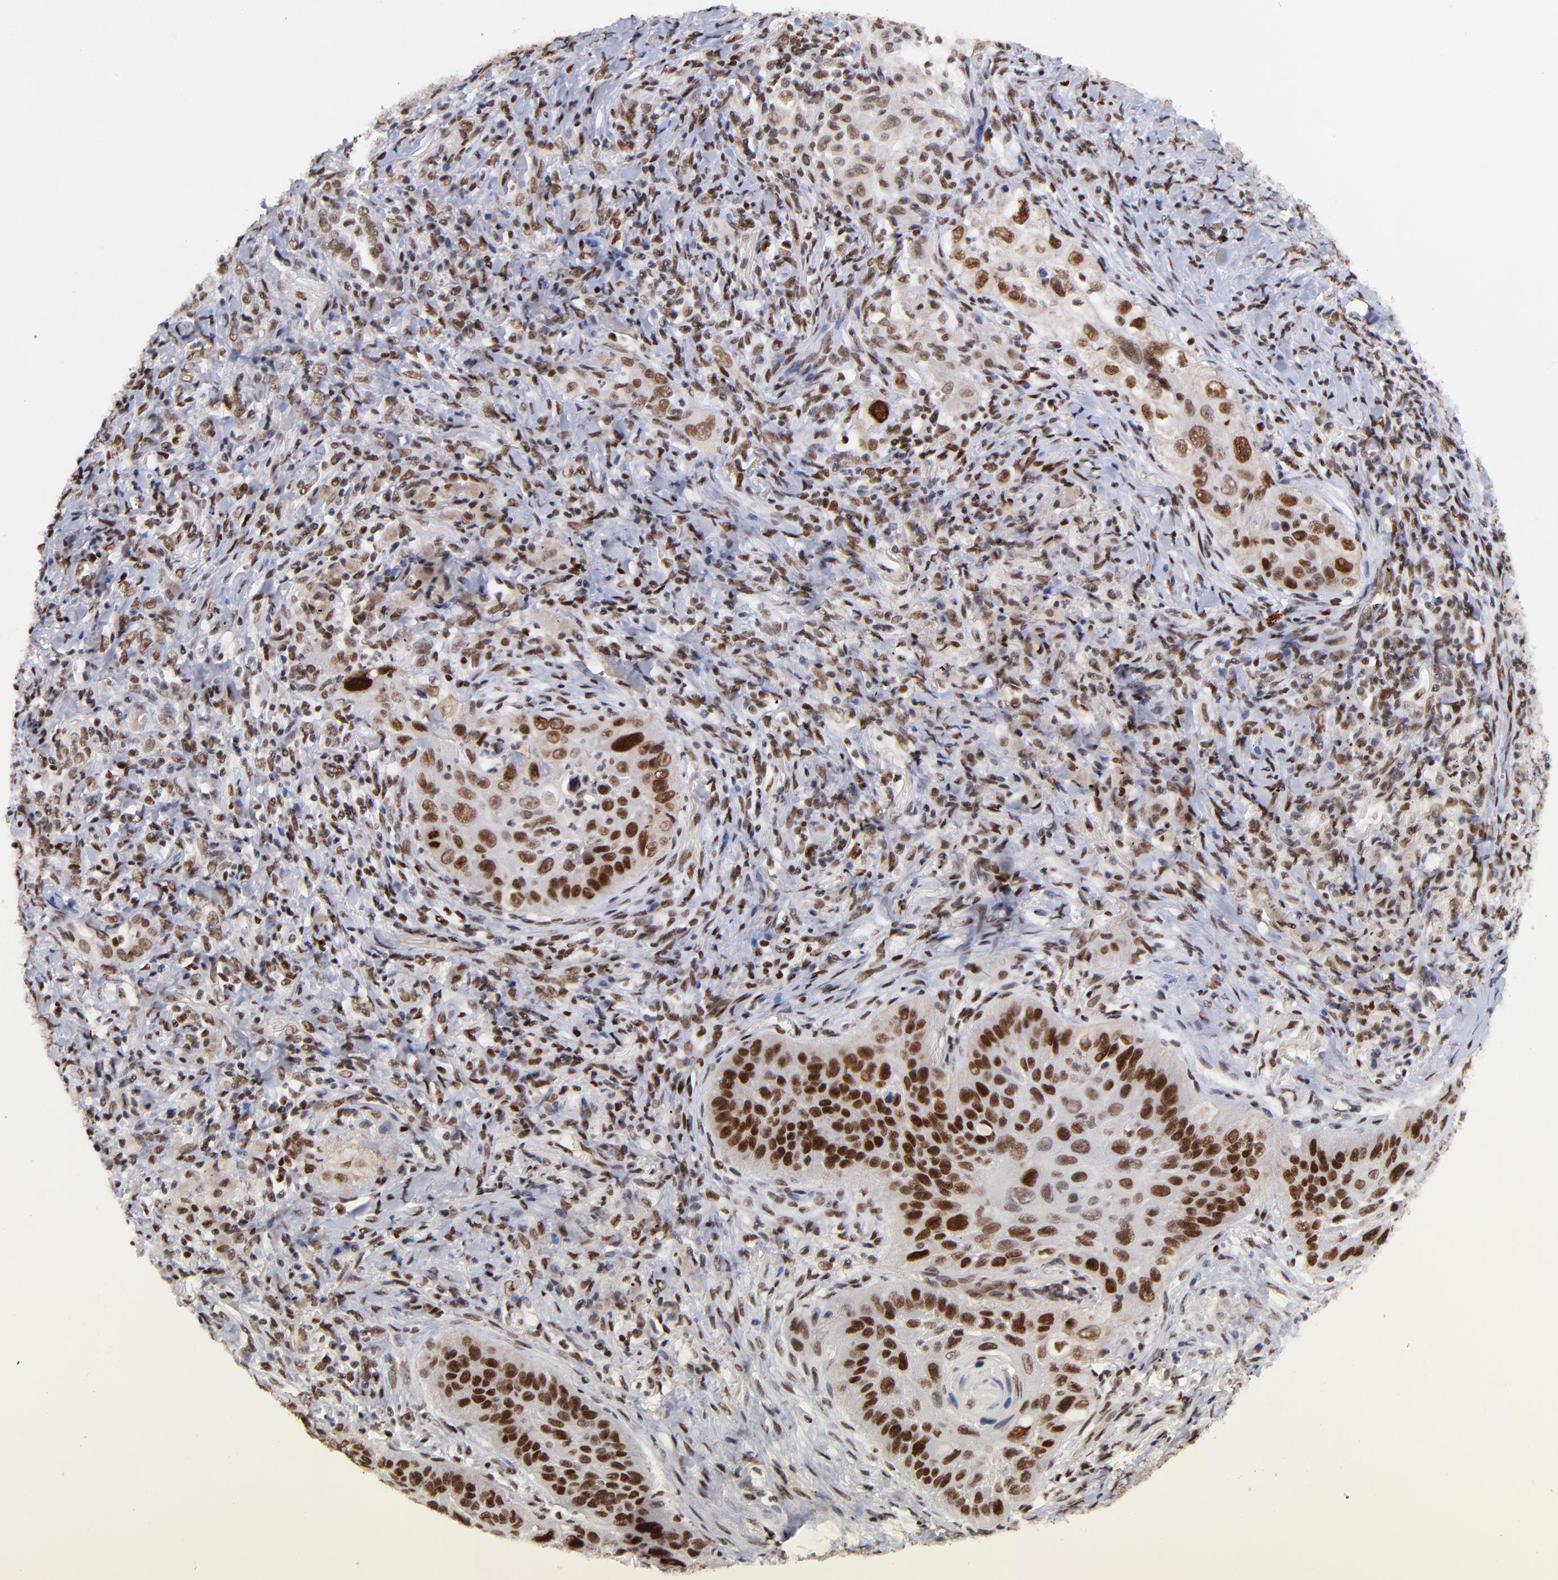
{"staining": {"intensity": "strong", "quantity": ">75%", "location": "nuclear"}, "tissue": "lung cancer", "cell_type": "Tumor cells", "image_type": "cancer", "snomed": [{"axis": "morphology", "description": "Squamous cell carcinoma, NOS"}, {"axis": "topography", "description": "Lung"}], "caption": "Lung cancer tissue demonstrates strong nuclear staining in approximately >75% of tumor cells (DAB IHC, brown staining for protein, blue staining for nuclei).", "gene": "MIDEAS", "patient": {"sex": "female", "age": 67}}